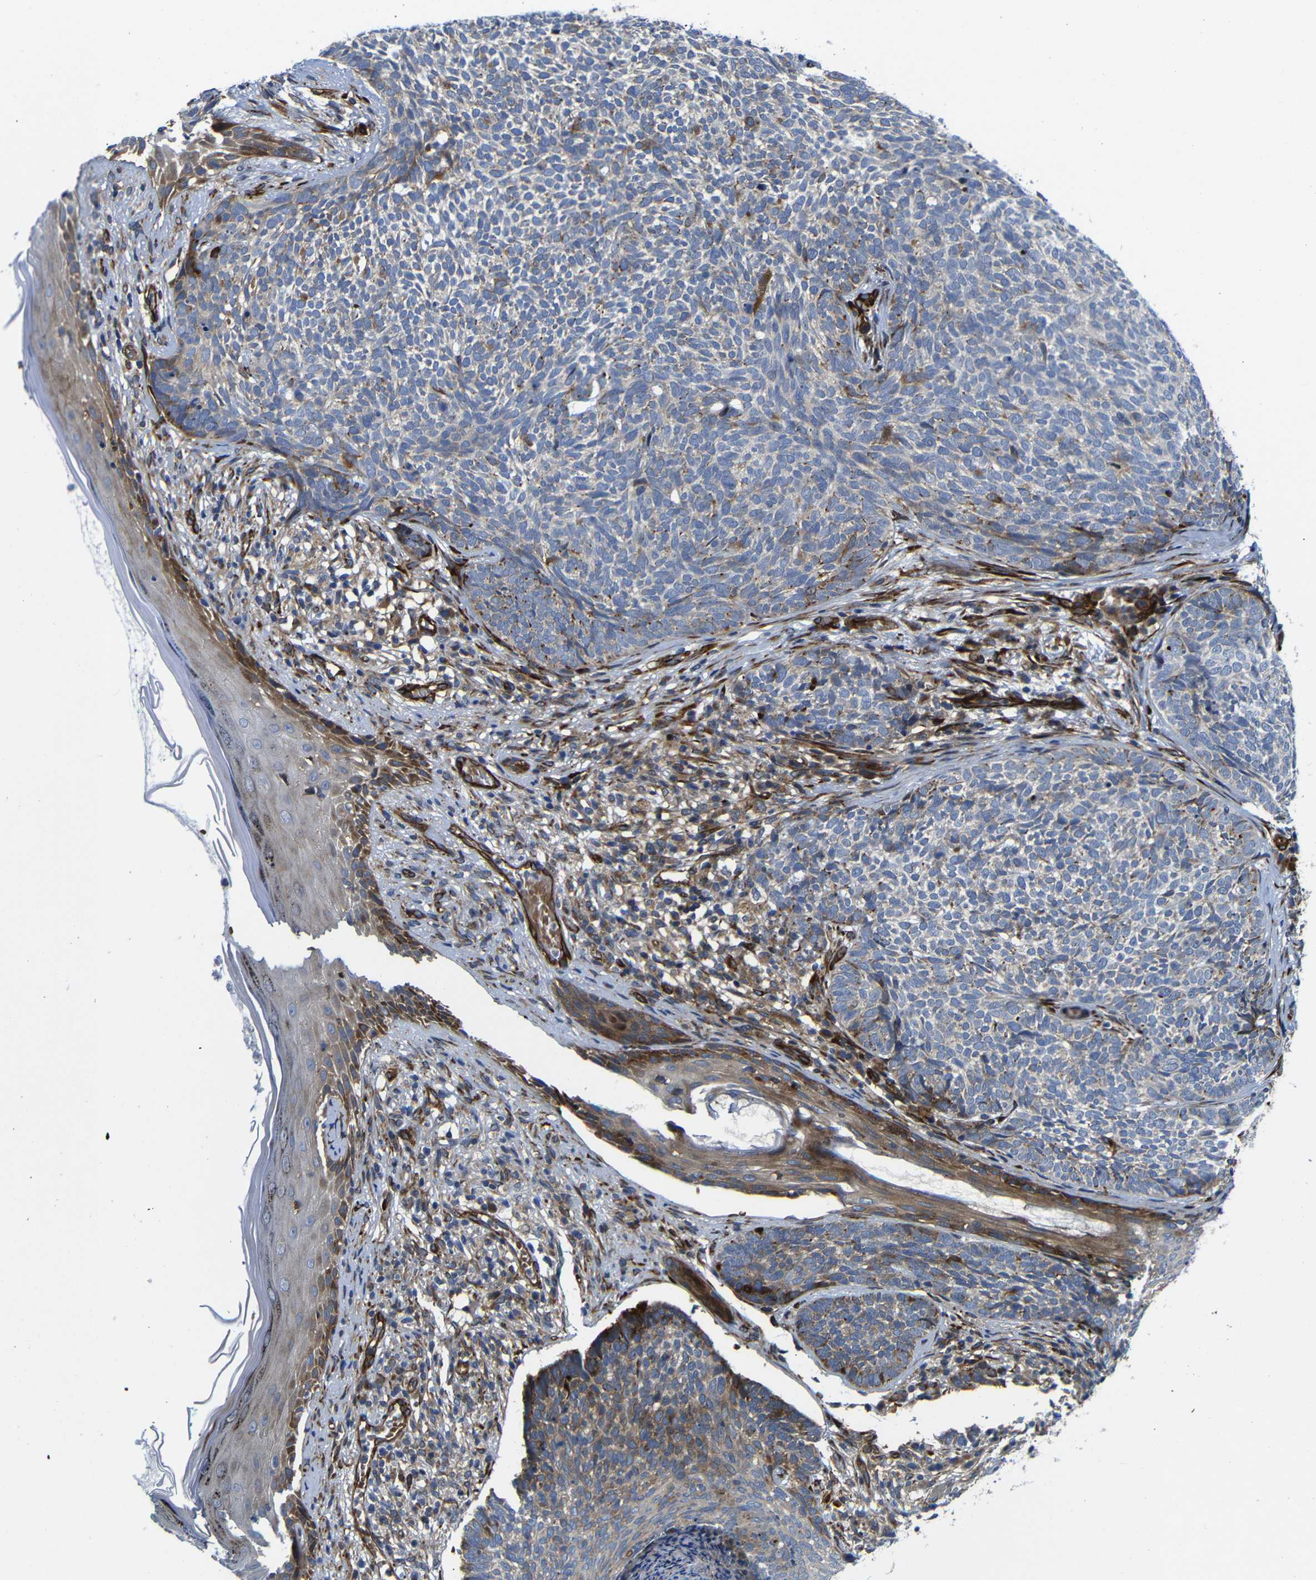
{"staining": {"intensity": "moderate", "quantity": "<25%", "location": "cytoplasmic/membranous"}, "tissue": "skin cancer", "cell_type": "Tumor cells", "image_type": "cancer", "snomed": [{"axis": "morphology", "description": "Basal cell carcinoma"}, {"axis": "topography", "description": "Skin"}], "caption": "Immunohistochemical staining of human skin cancer (basal cell carcinoma) exhibits moderate cytoplasmic/membranous protein expression in about <25% of tumor cells. Immunohistochemistry (ihc) stains the protein of interest in brown and the nuclei are stained blue.", "gene": "PARP14", "patient": {"sex": "female", "age": 84}}